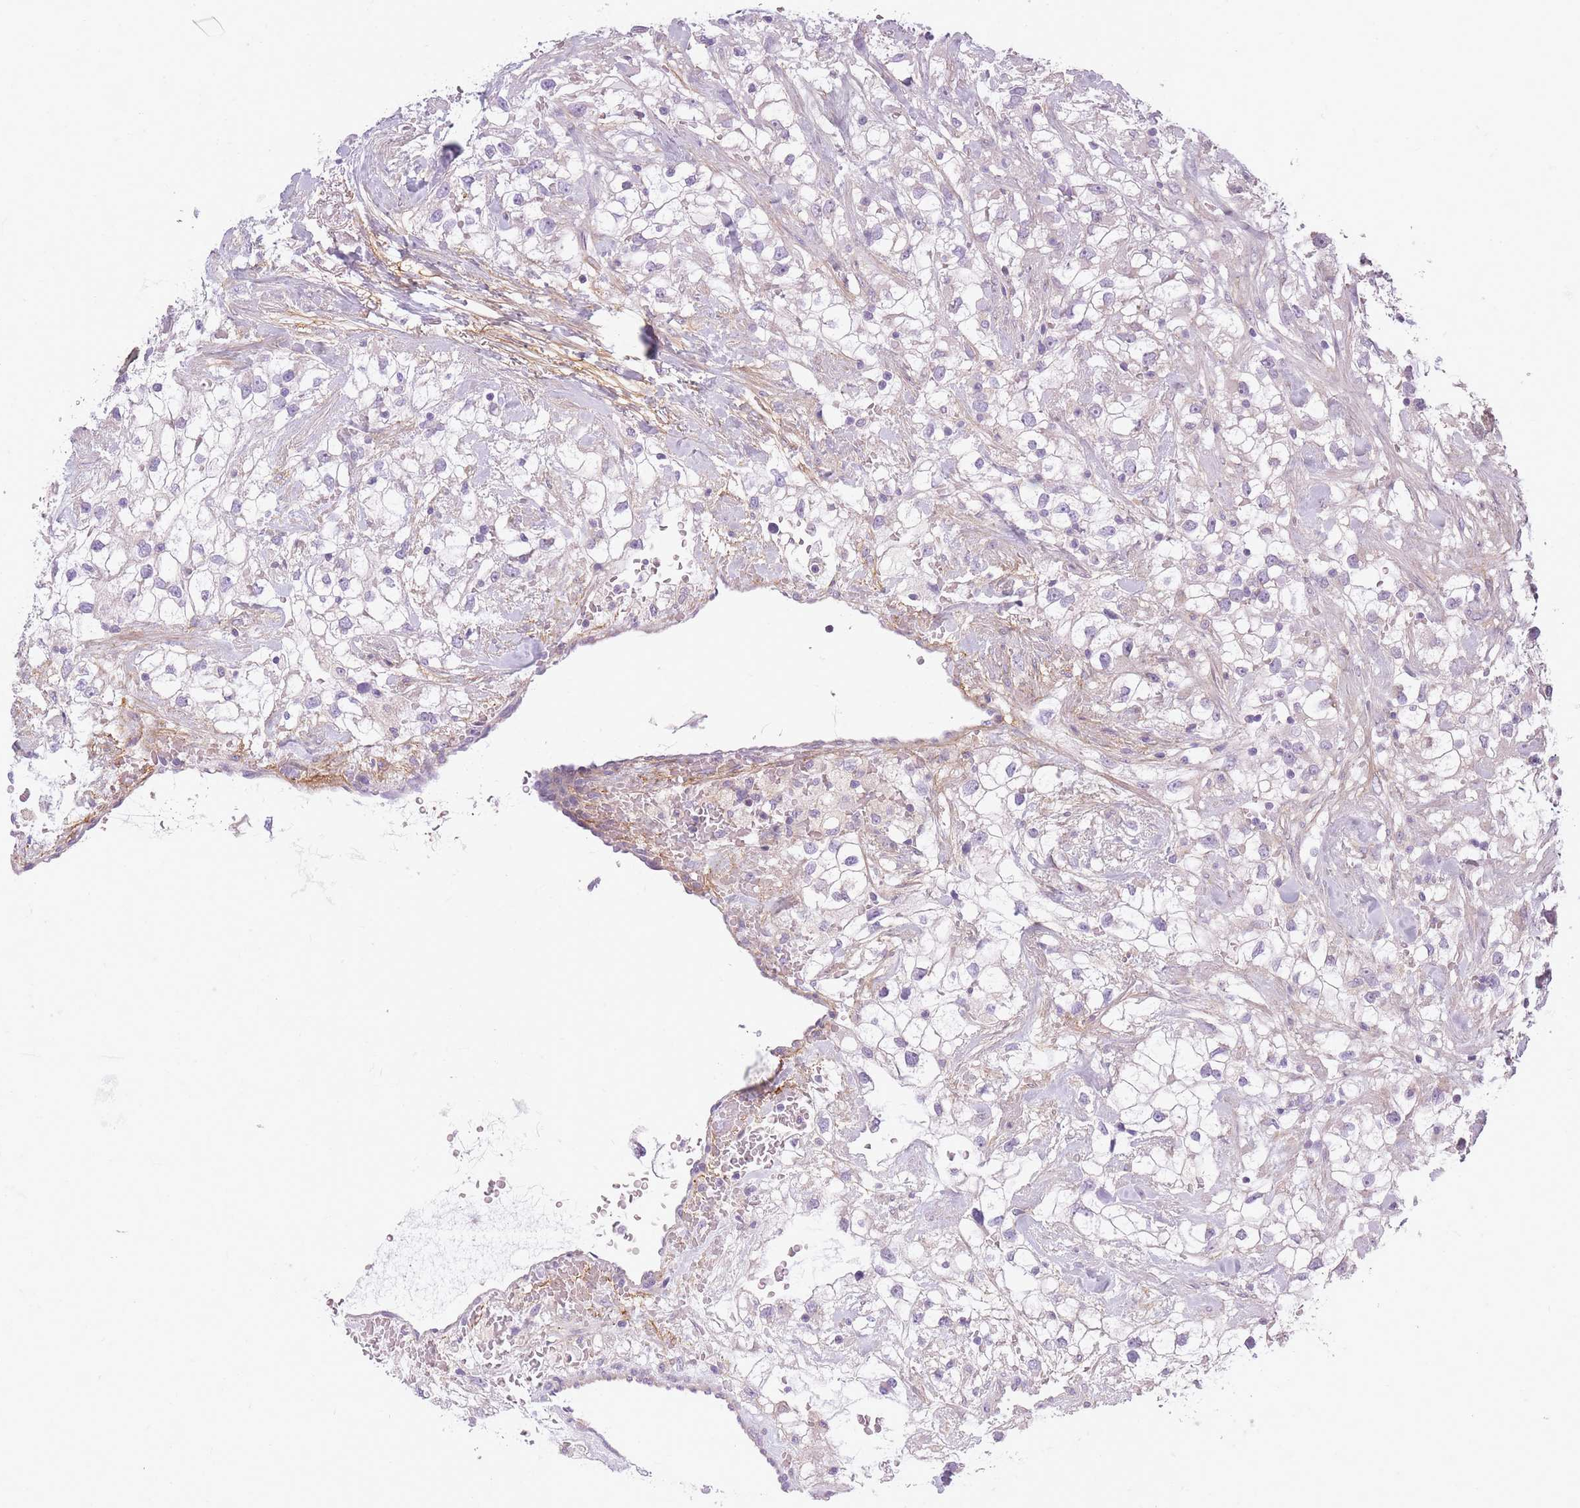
{"staining": {"intensity": "negative", "quantity": "none", "location": "none"}, "tissue": "renal cancer", "cell_type": "Tumor cells", "image_type": "cancer", "snomed": [{"axis": "morphology", "description": "Adenocarcinoma, NOS"}, {"axis": "topography", "description": "Kidney"}], "caption": "The photomicrograph displays no significant staining in tumor cells of renal cancer (adenocarcinoma).", "gene": "AP3M2", "patient": {"sex": "male", "age": 59}}